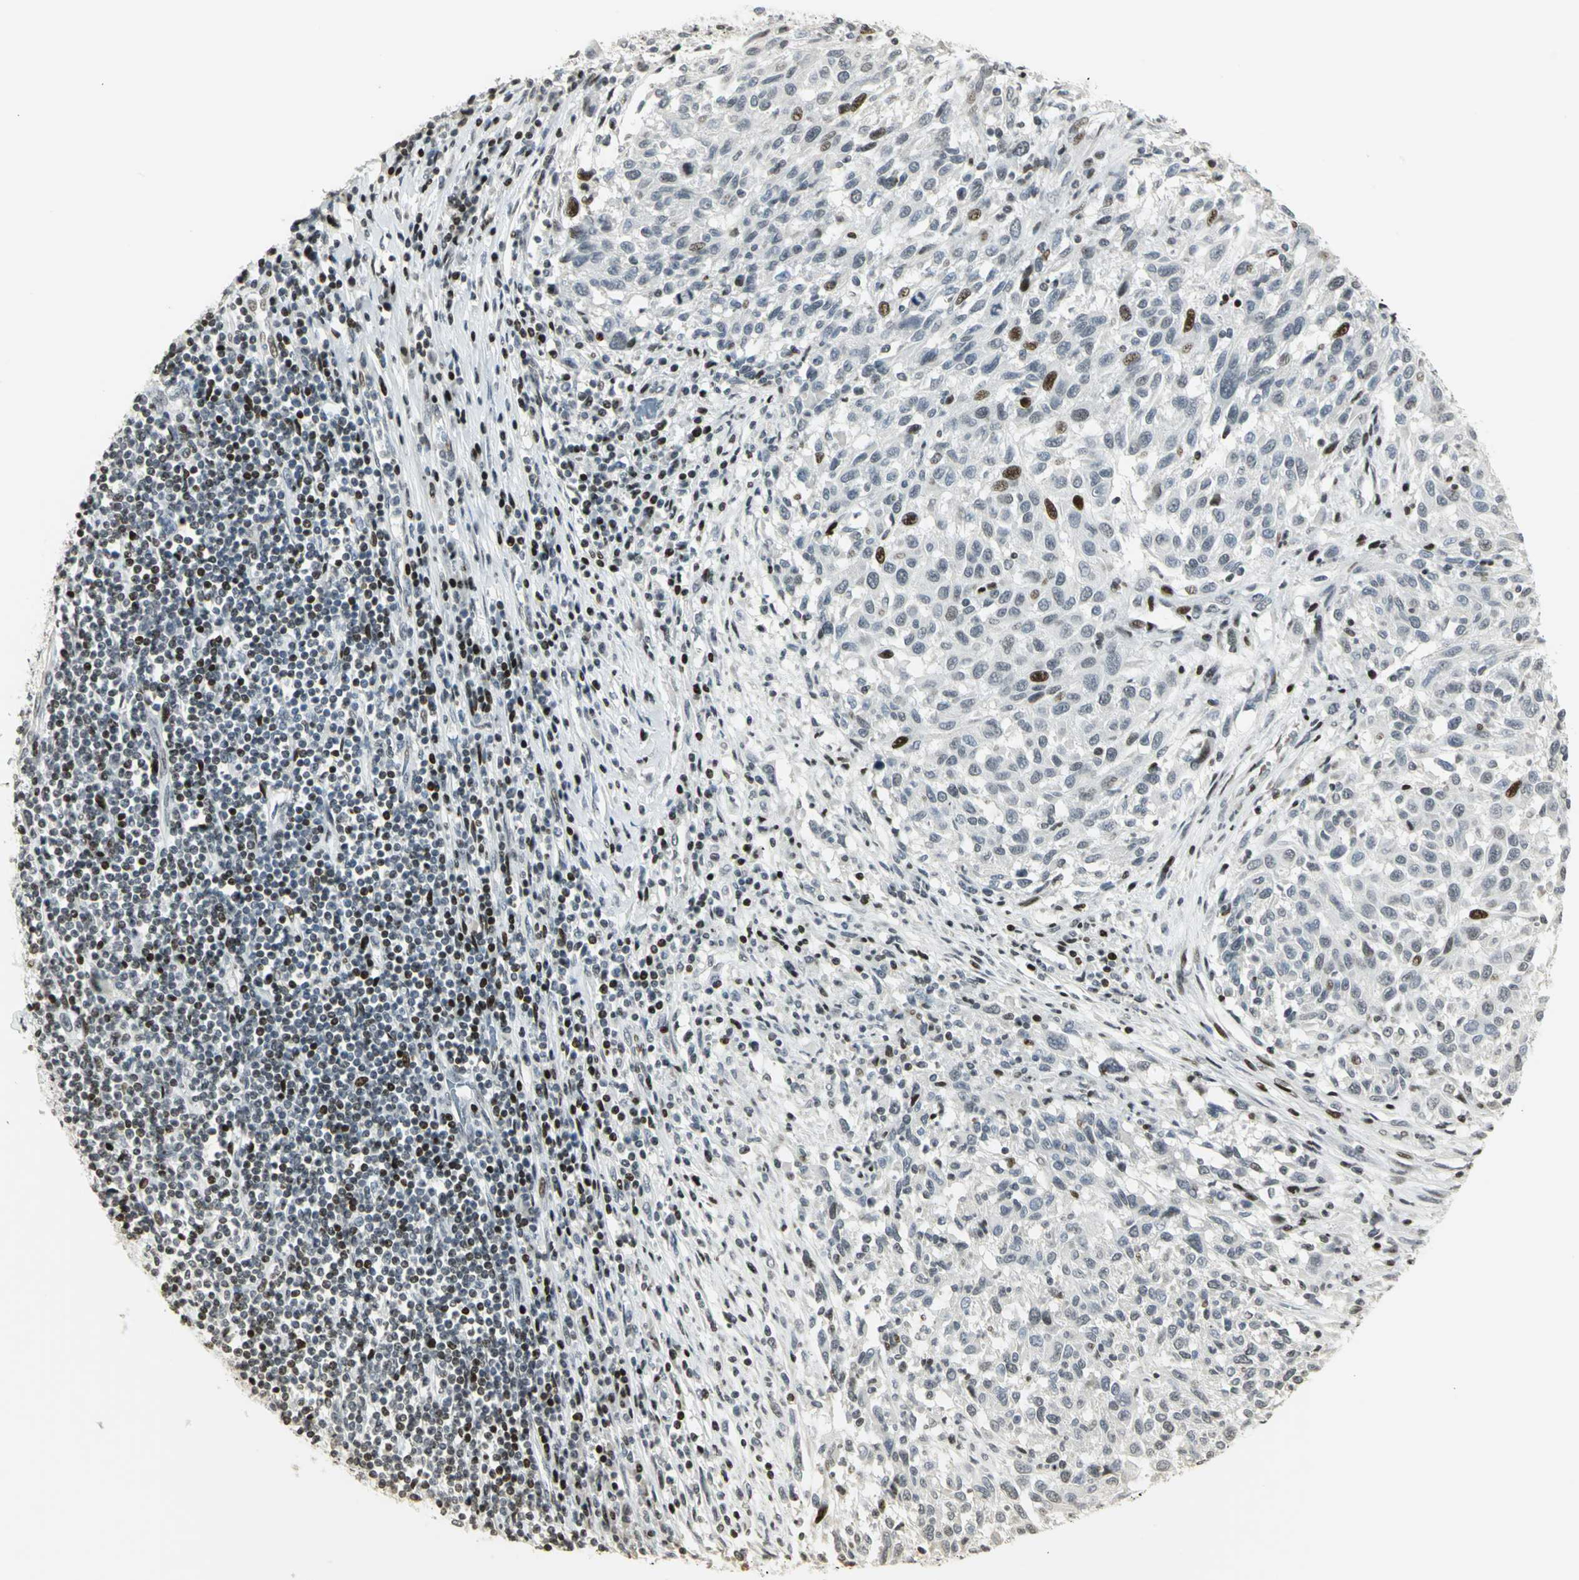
{"staining": {"intensity": "moderate", "quantity": "<25%", "location": "nuclear"}, "tissue": "melanoma", "cell_type": "Tumor cells", "image_type": "cancer", "snomed": [{"axis": "morphology", "description": "Malignant melanoma, Metastatic site"}, {"axis": "topography", "description": "Lymph node"}], "caption": "A low amount of moderate nuclear positivity is identified in about <25% of tumor cells in melanoma tissue.", "gene": "KDM1A", "patient": {"sex": "male", "age": 61}}